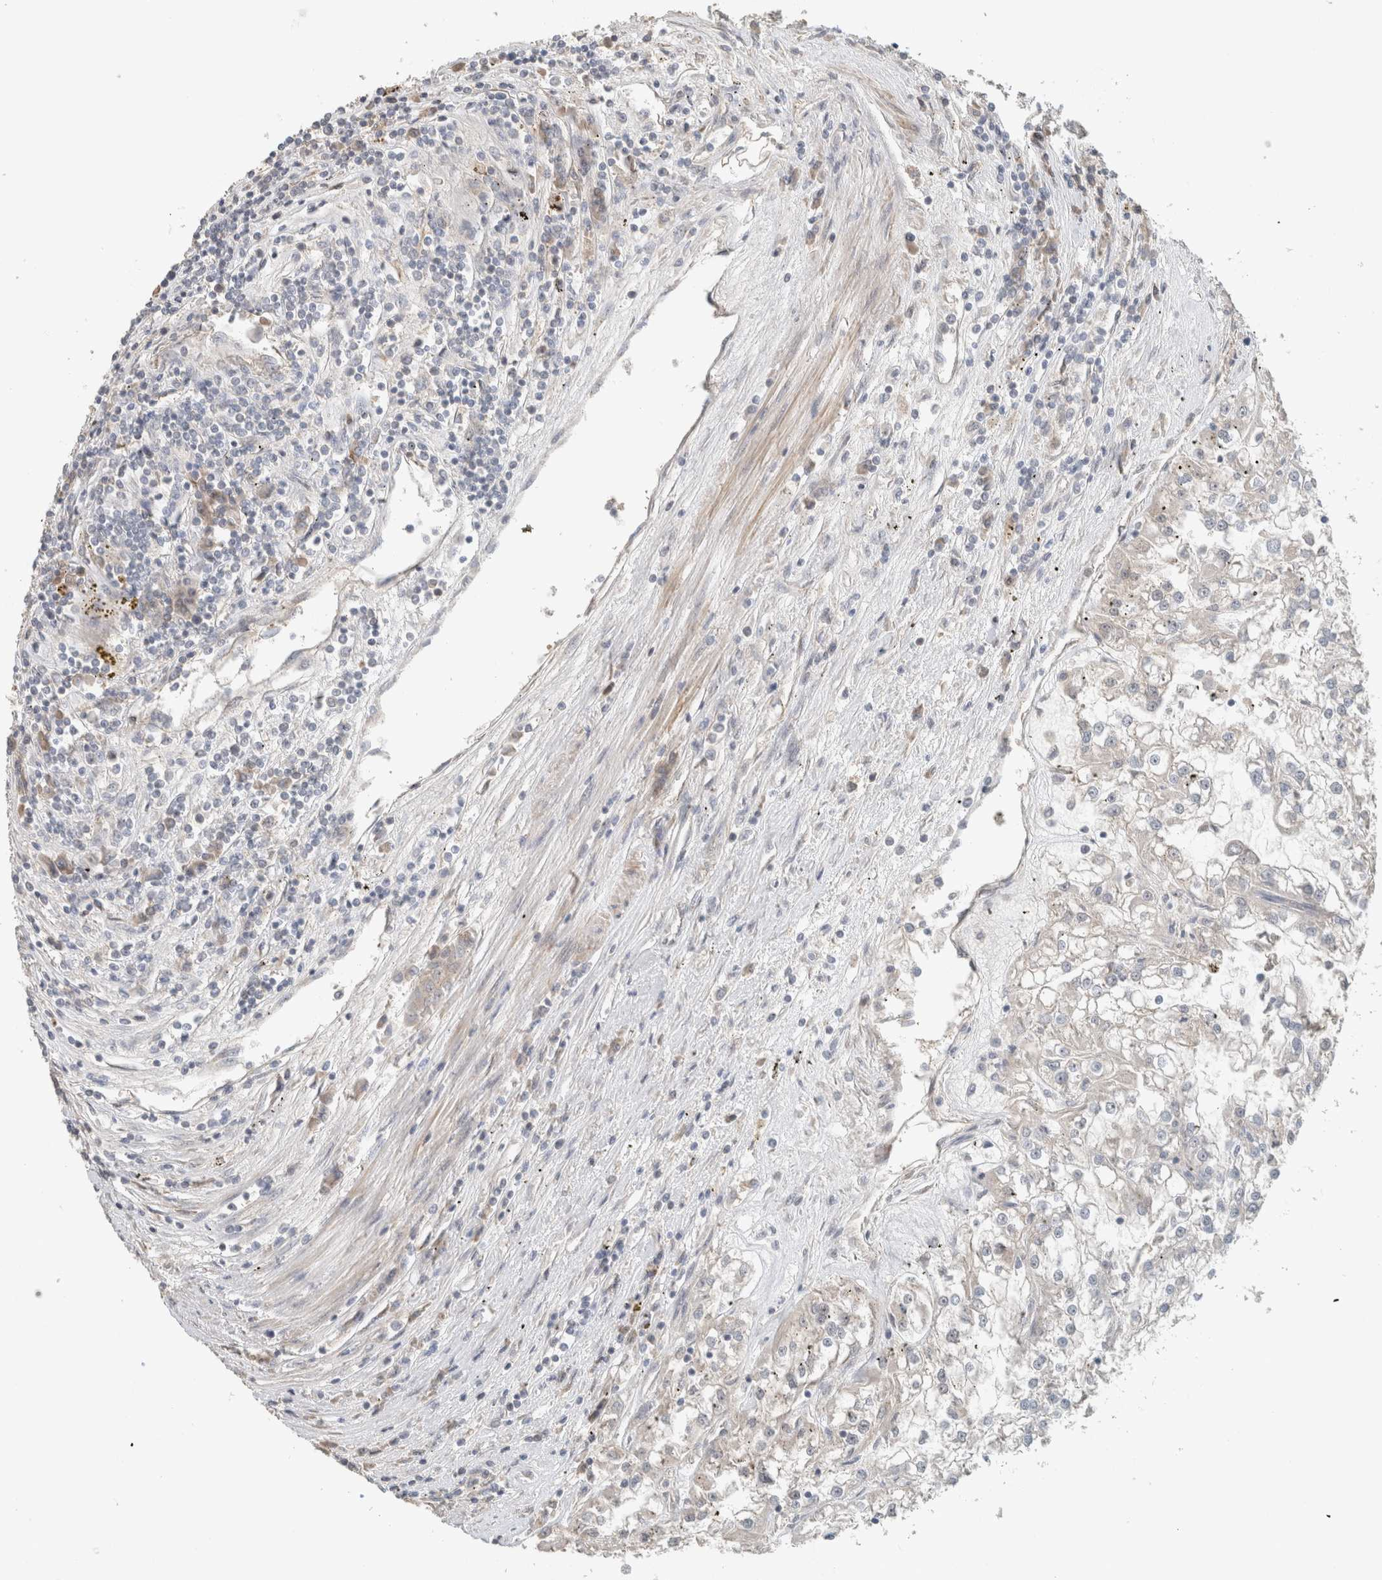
{"staining": {"intensity": "weak", "quantity": "<25%", "location": "cytoplasmic/membranous"}, "tissue": "renal cancer", "cell_type": "Tumor cells", "image_type": "cancer", "snomed": [{"axis": "morphology", "description": "Adenocarcinoma, NOS"}, {"axis": "topography", "description": "Kidney"}], "caption": "The histopathology image demonstrates no staining of tumor cells in renal cancer. (Brightfield microscopy of DAB (3,3'-diaminobenzidine) IHC at high magnification).", "gene": "ERCC6L2", "patient": {"sex": "female", "age": 52}}